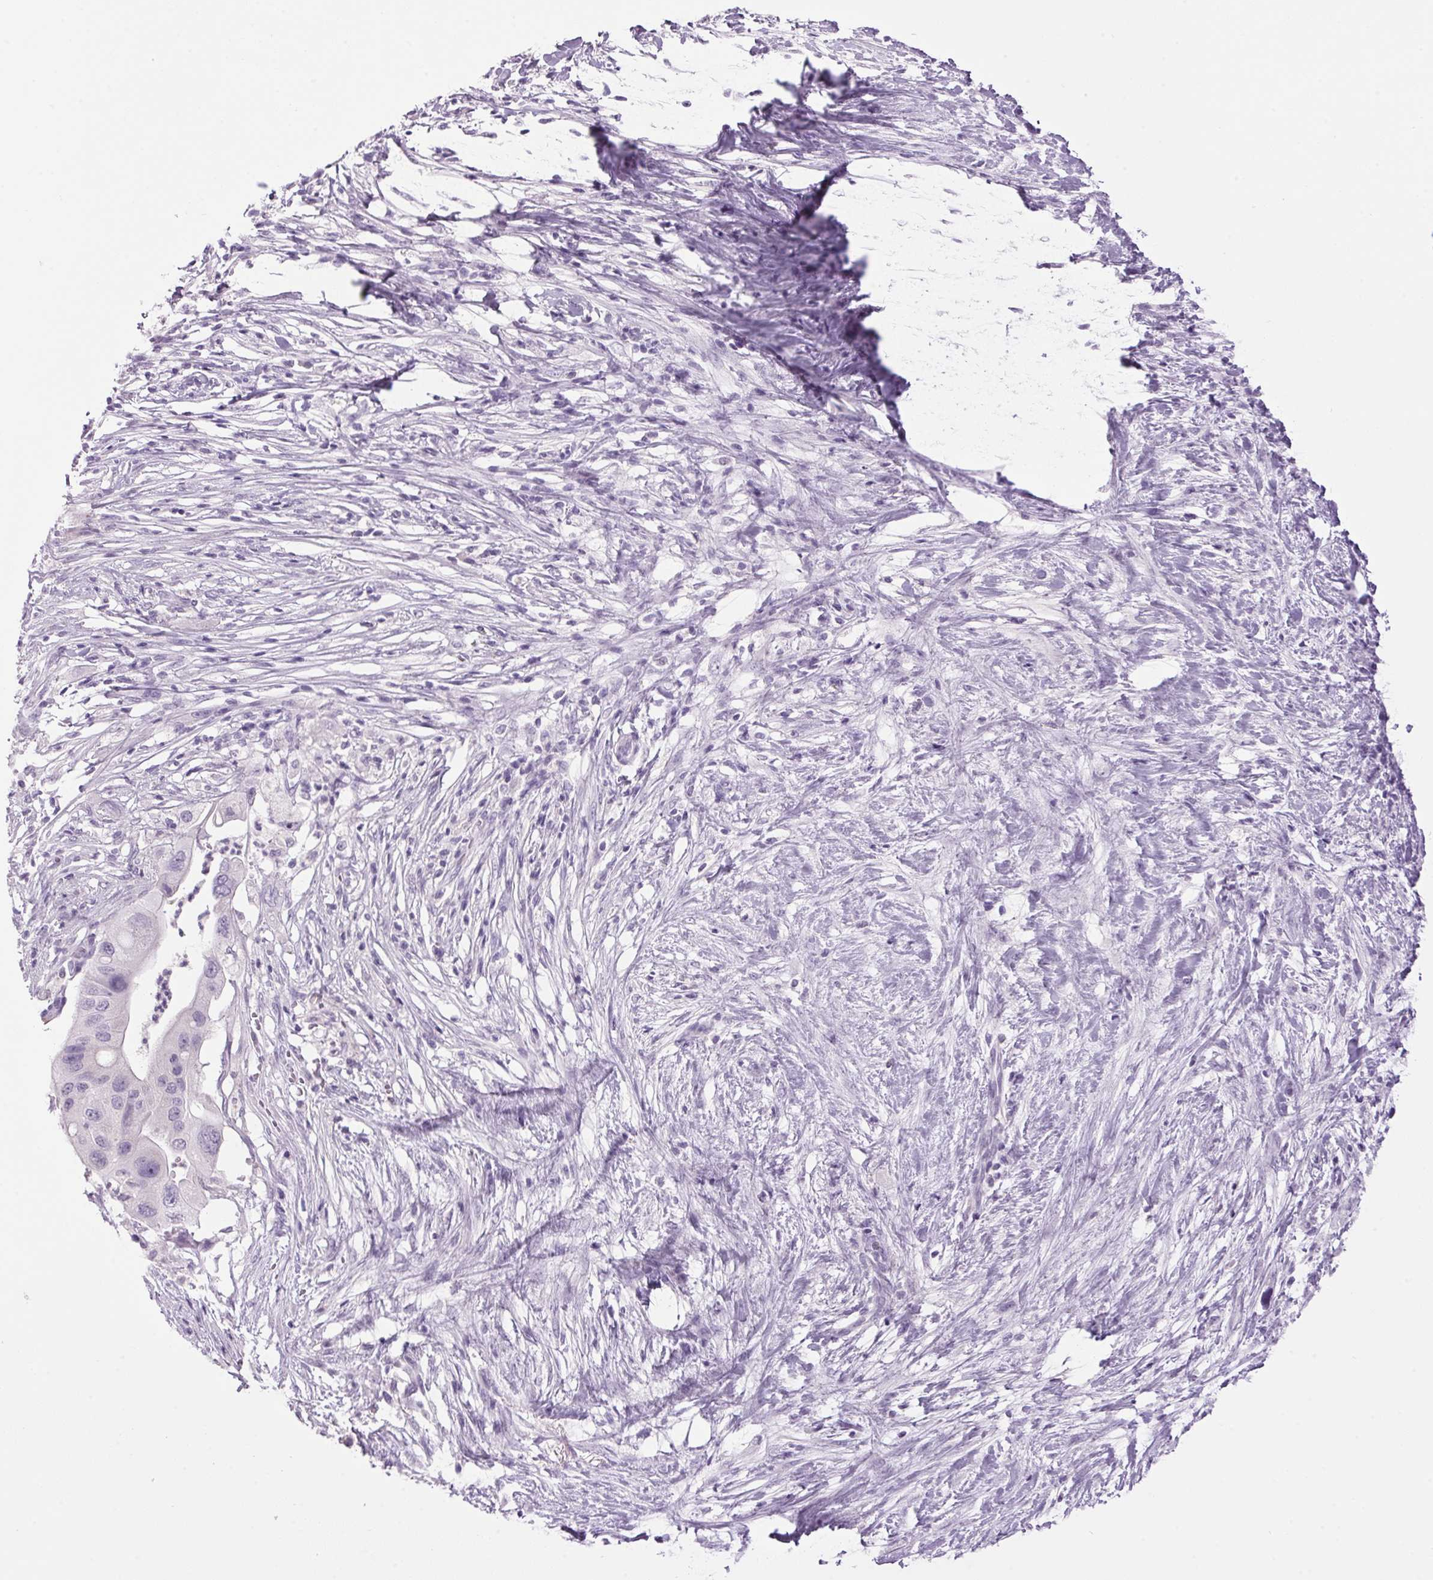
{"staining": {"intensity": "negative", "quantity": "none", "location": "none"}, "tissue": "pancreatic cancer", "cell_type": "Tumor cells", "image_type": "cancer", "snomed": [{"axis": "morphology", "description": "Adenocarcinoma, NOS"}, {"axis": "topography", "description": "Pancreas"}], "caption": "Immunohistochemistry (IHC) histopathology image of human pancreatic adenocarcinoma stained for a protein (brown), which reveals no positivity in tumor cells.", "gene": "PPP1R1A", "patient": {"sex": "female", "age": 72}}